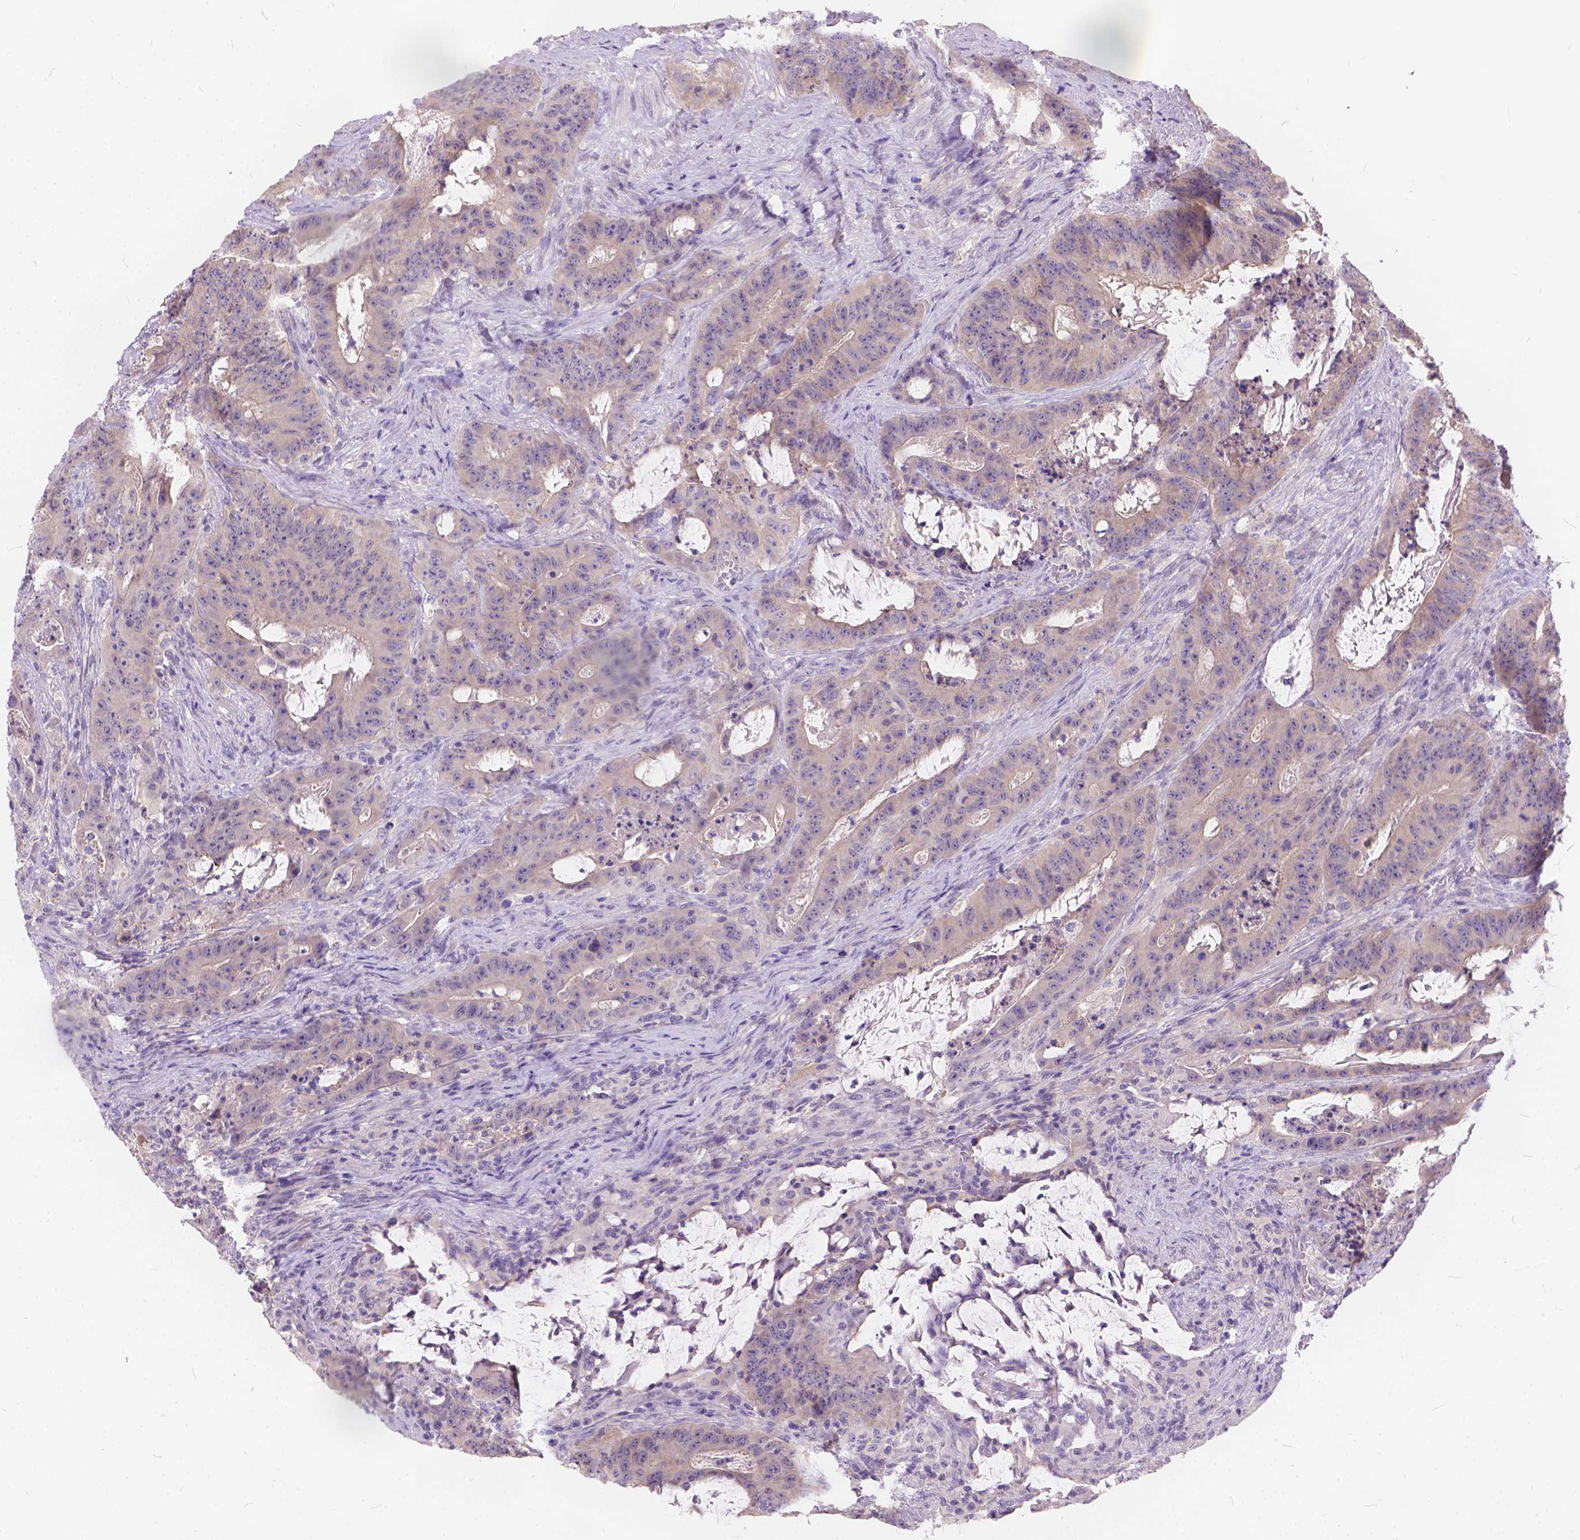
{"staining": {"intensity": "negative", "quantity": "none", "location": "none"}, "tissue": "colorectal cancer", "cell_type": "Tumor cells", "image_type": "cancer", "snomed": [{"axis": "morphology", "description": "Adenocarcinoma, NOS"}, {"axis": "topography", "description": "Colon"}], "caption": "Immunohistochemistry (IHC) micrograph of neoplastic tissue: human colorectal cancer (adenocarcinoma) stained with DAB reveals no significant protein staining in tumor cells.", "gene": "PEX11G", "patient": {"sex": "male", "age": 33}}